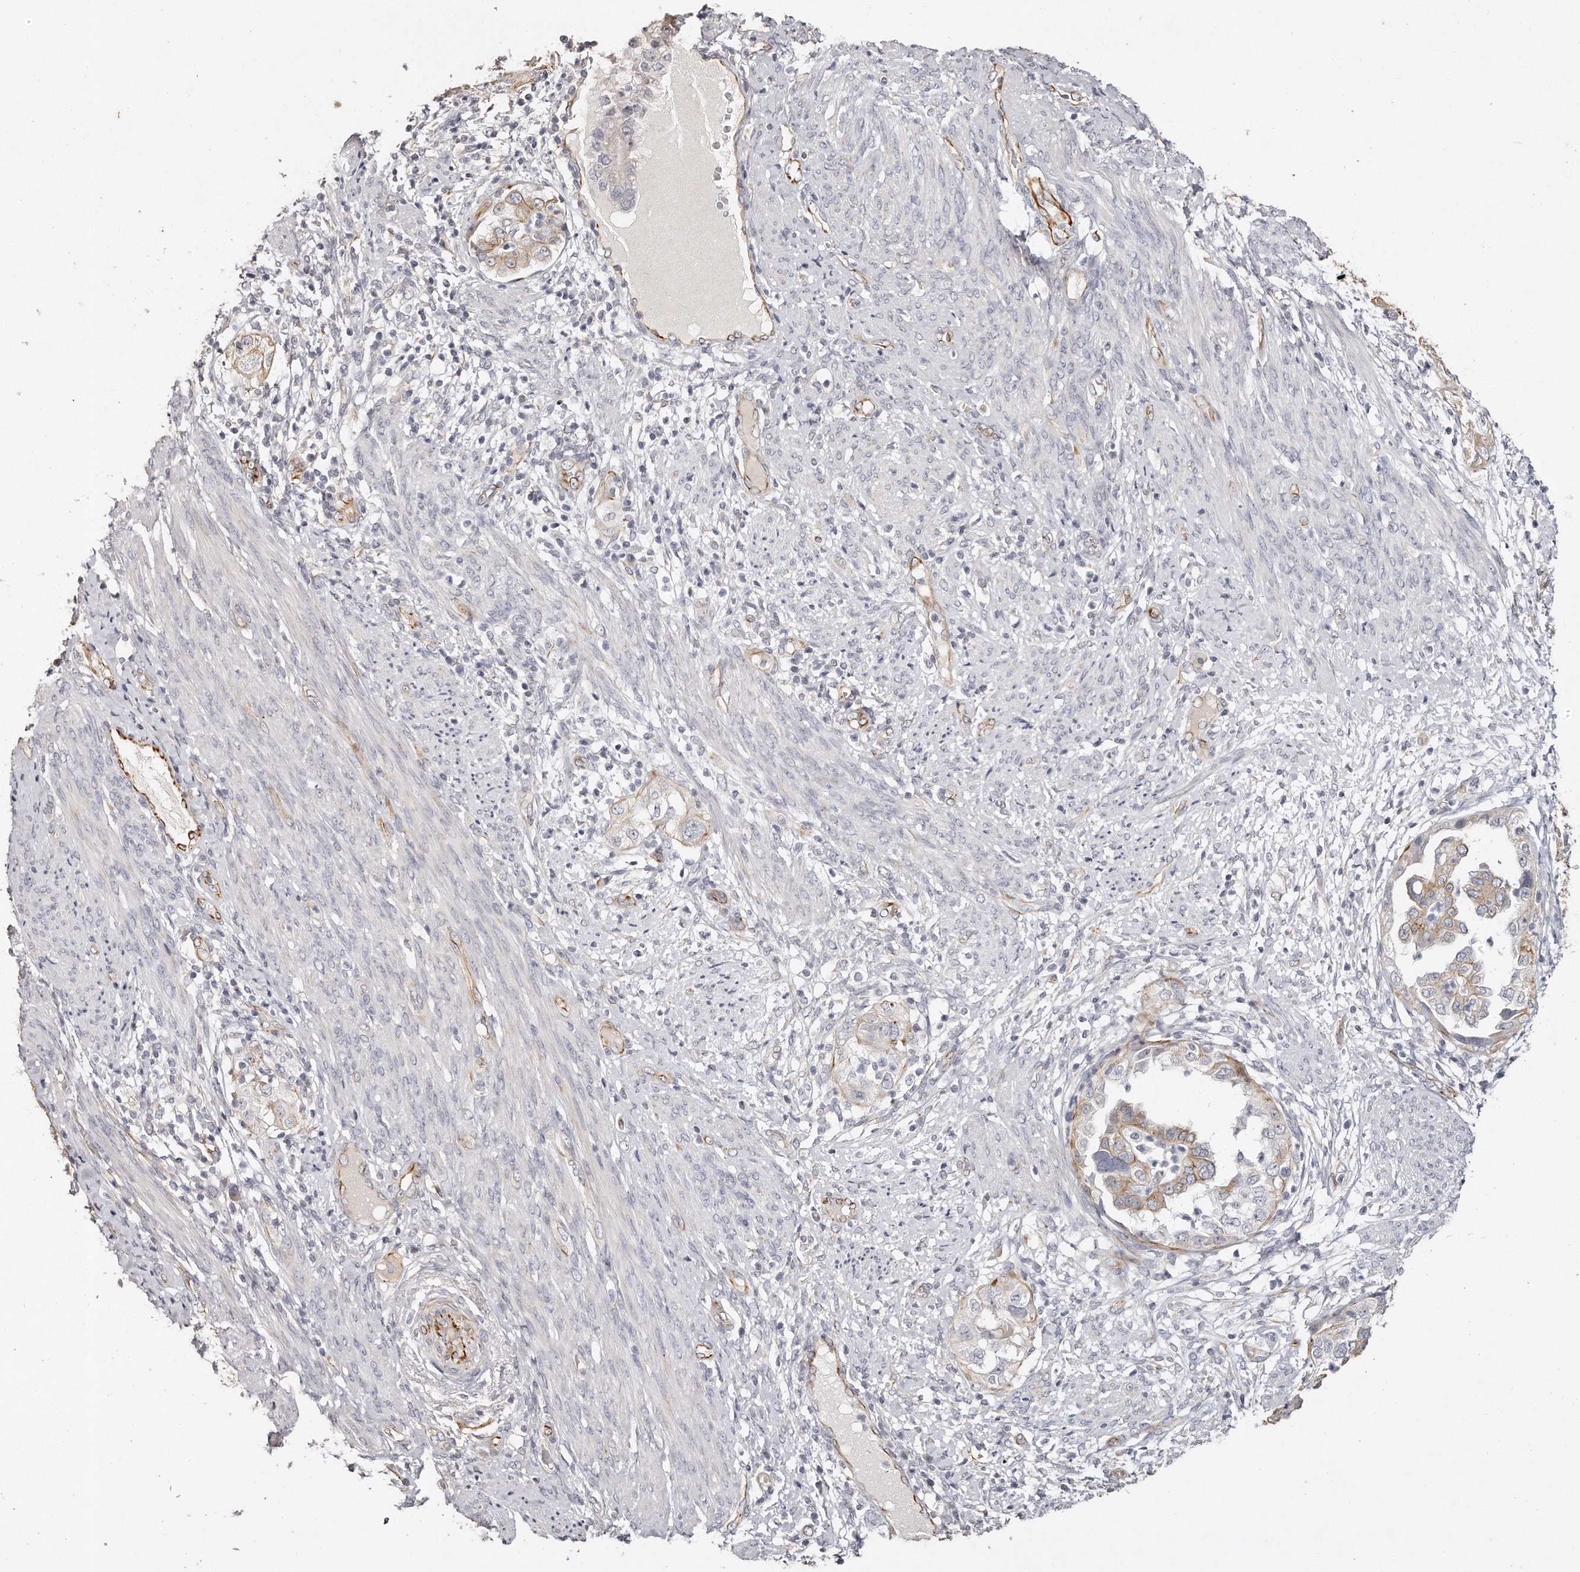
{"staining": {"intensity": "negative", "quantity": "none", "location": "none"}, "tissue": "endometrial cancer", "cell_type": "Tumor cells", "image_type": "cancer", "snomed": [{"axis": "morphology", "description": "Adenocarcinoma, NOS"}, {"axis": "topography", "description": "Endometrium"}], "caption": "High power microscopy micrograph of an immunohistochemistry image of endometrial adenocarcinoma, revealing no significant staining in tumor cells.", "gene": "ZYG11A", "patient": {"sex": "female", "age": 85}}